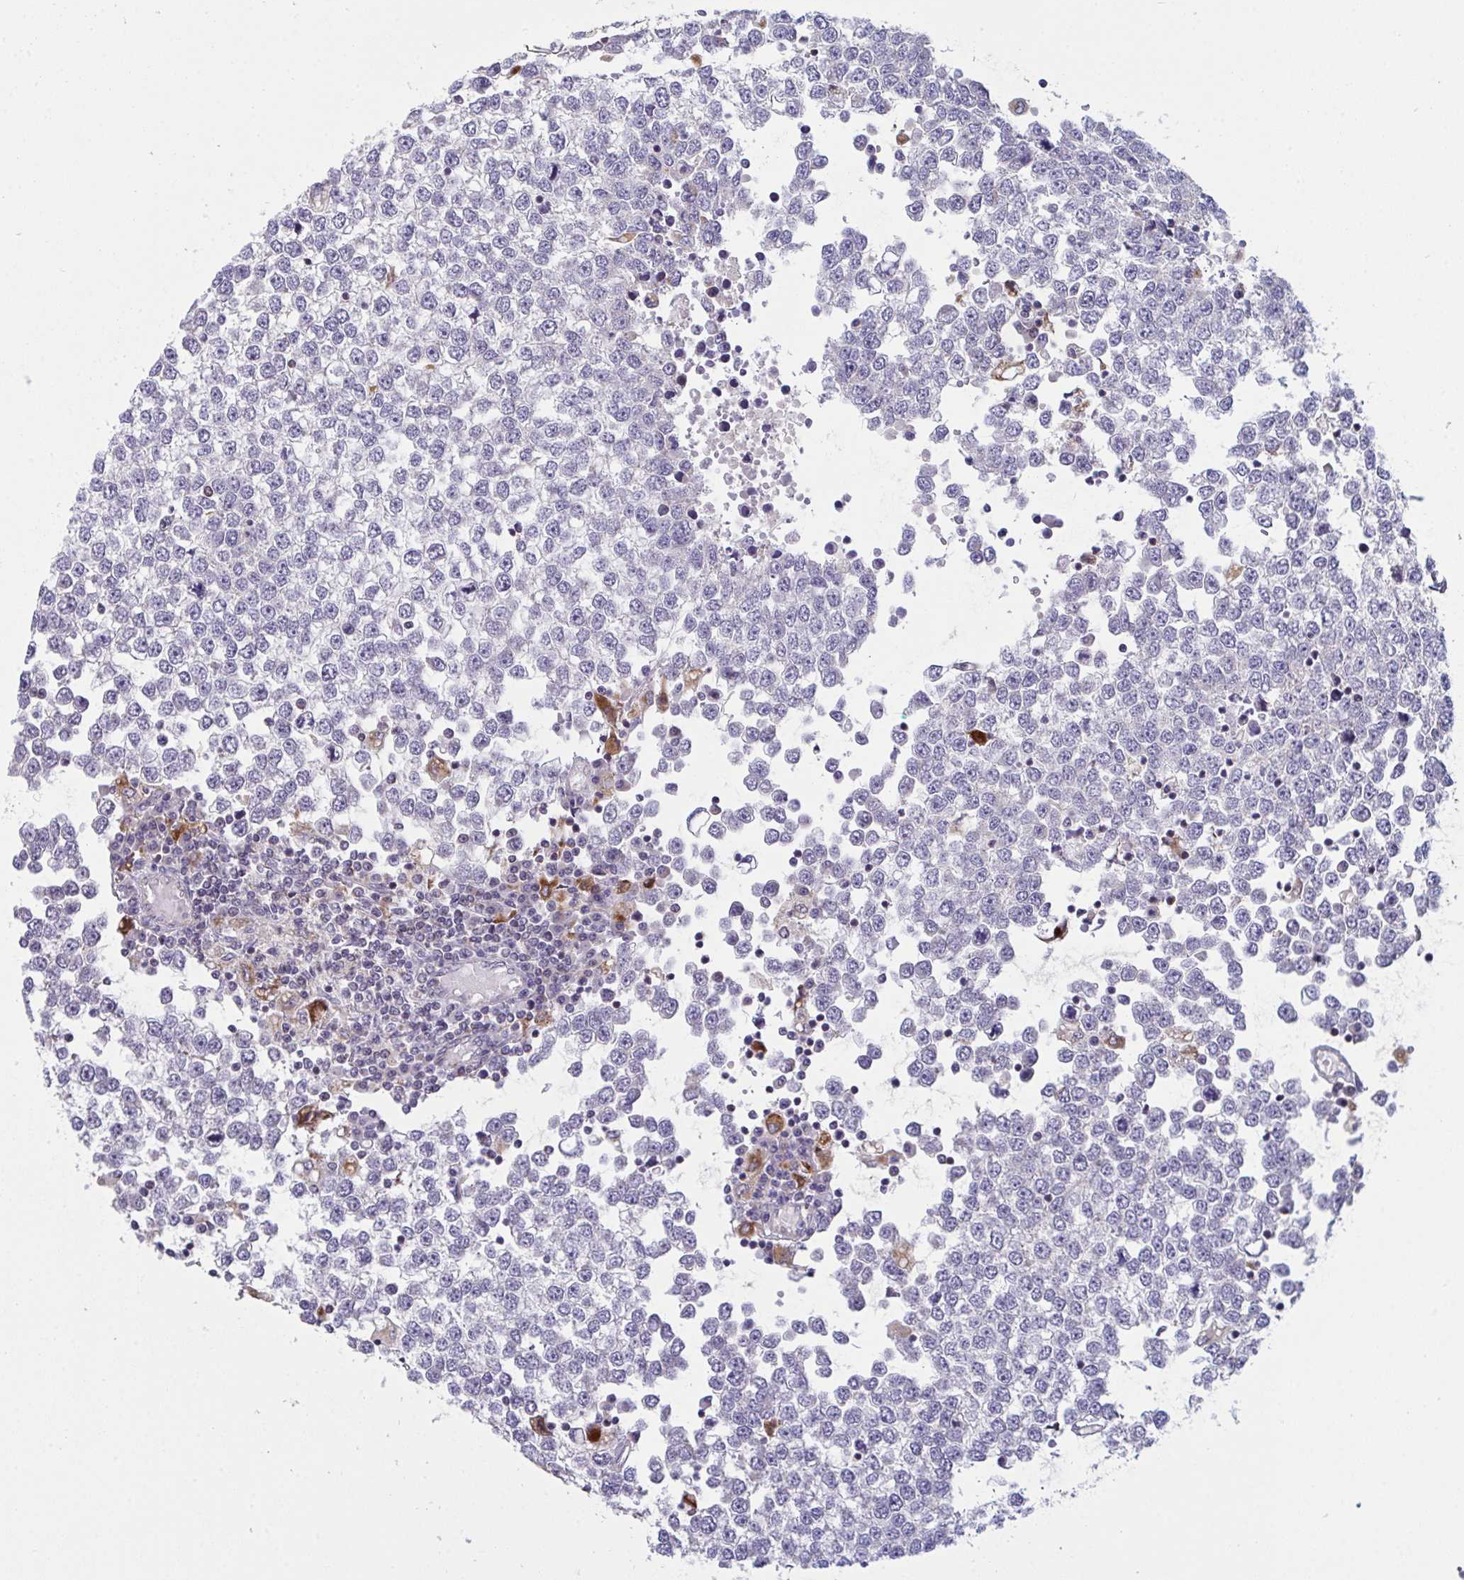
{"staining": {"intensity": "negative", "quantity": "none", "location": "none"}, "tissue": "testis cancer", "cell_type": "Tumor cells", "image_type": "cancer", "snomed": [{"axis": "morphology", "description": "Seminoma, NOS"}, {"axis": "topography", "description": "Testis"}], "caption": "High magnification brightfield microscopy of testis cancer (seminoma) stained with DAB (brown) and counterstained with hematoxylin (blue): tumor cells show no significant staining. Nuclei are stained in blue.", "gene": "XAF1", "patient": {"sex": "male", "age": 65}}